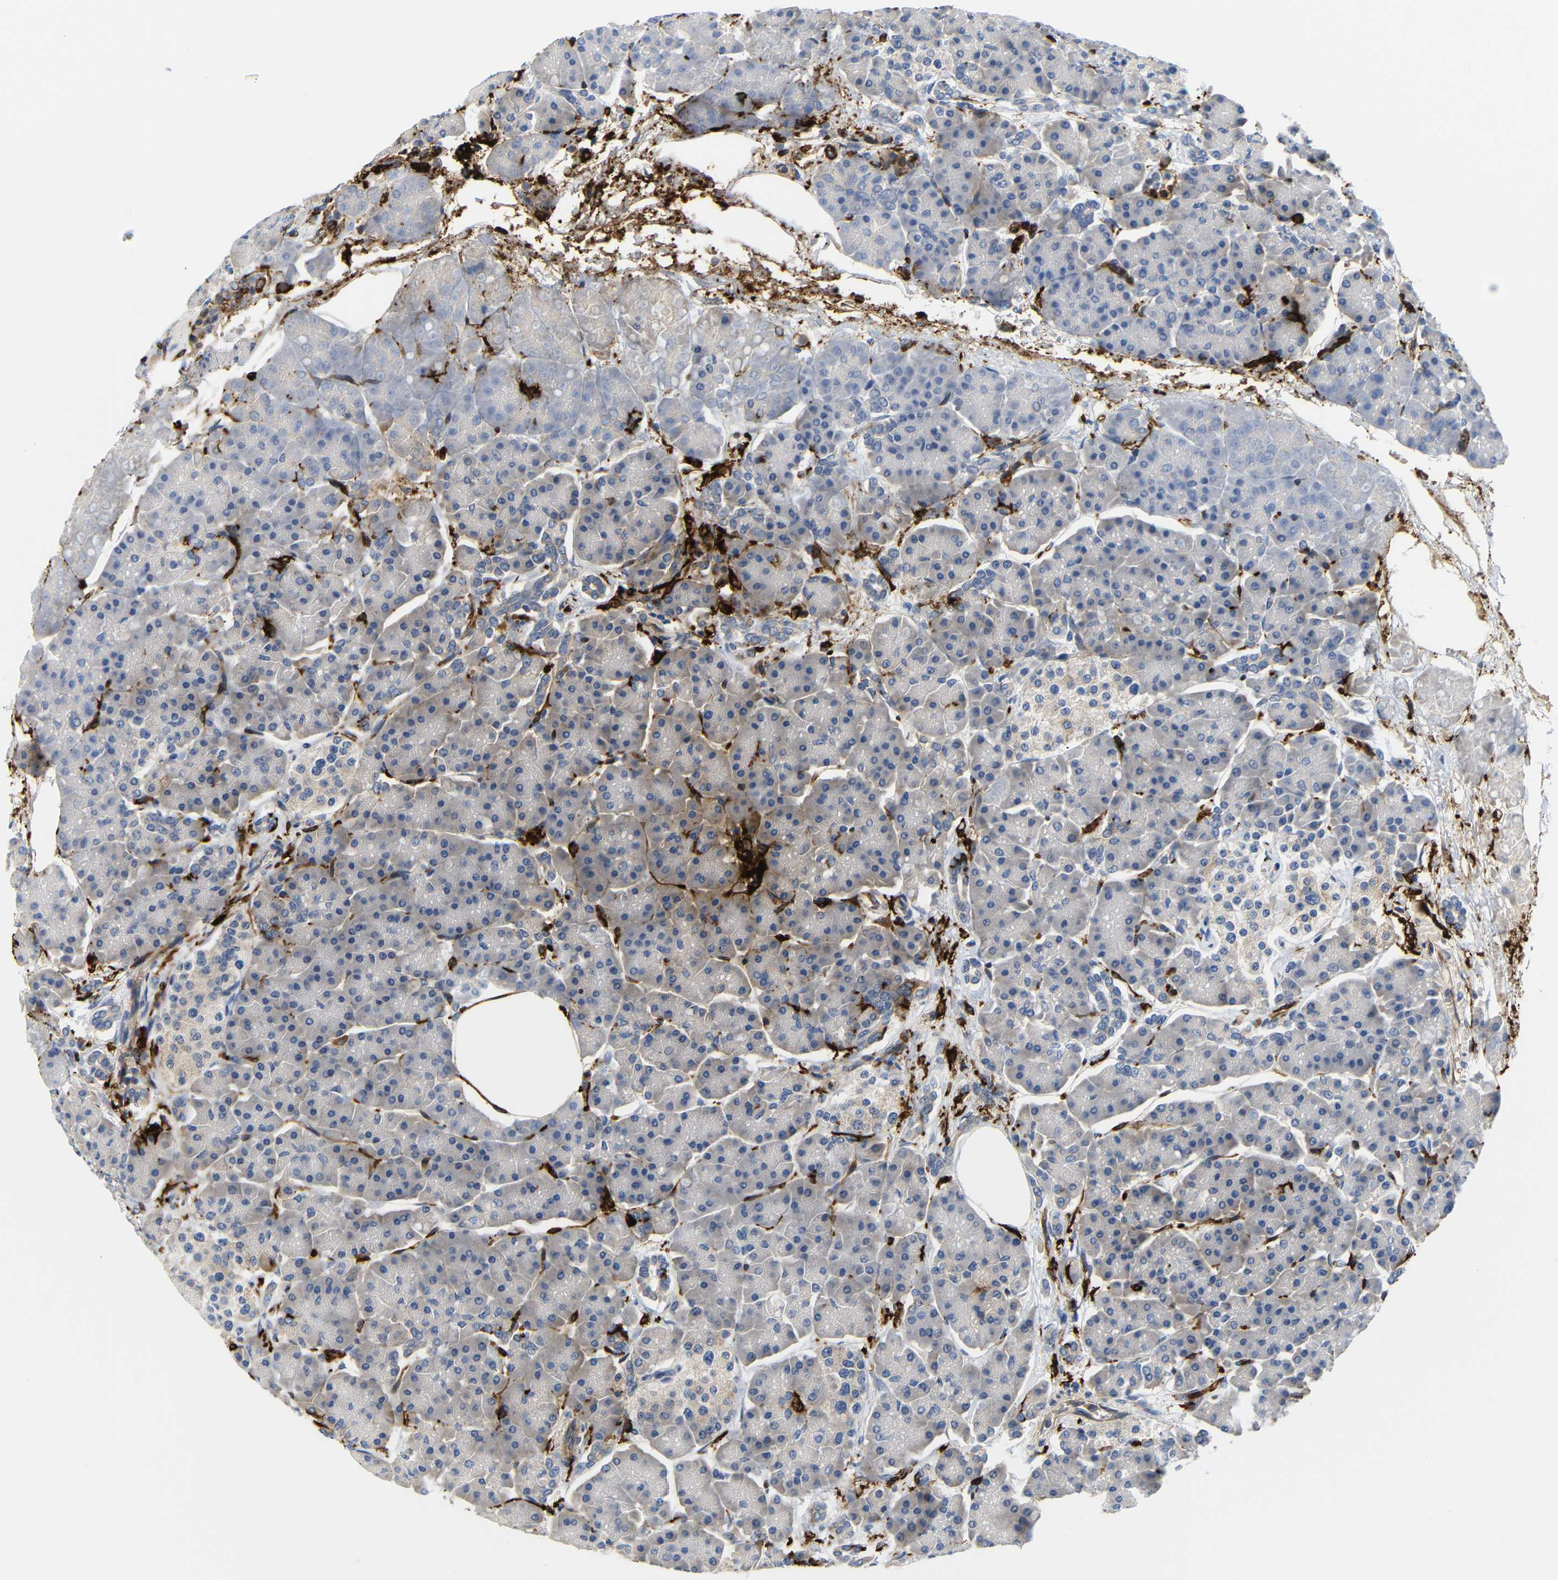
{"staining": {"intensity": "strong", "quantity": "<25%", "location": "cytoplasmic/membranous"}, "tissue": "pancreas", "cell_type": "Exocrine glandular cells", "image_type": "normal", "snomed": [{"axis": "morphology", "description": "Normal tissue, NOS"}, {"axis": "topography", "description": "Pancreas"}], "caption": "Benign pancreas was stained to show a protein in brown. There is medium levels of strong cytoplasmic/membranous positivity in about <25% of exocrine glandular cells. The staining was performed using DAB (3,3'-diaminobenzidine) to visualize the protein expression in brown, while the nuclei were stained in blue with hematoxylin (Magnification: 20x).", "gene": "HLA", "patient": {"sex": "female", "age": 70}}